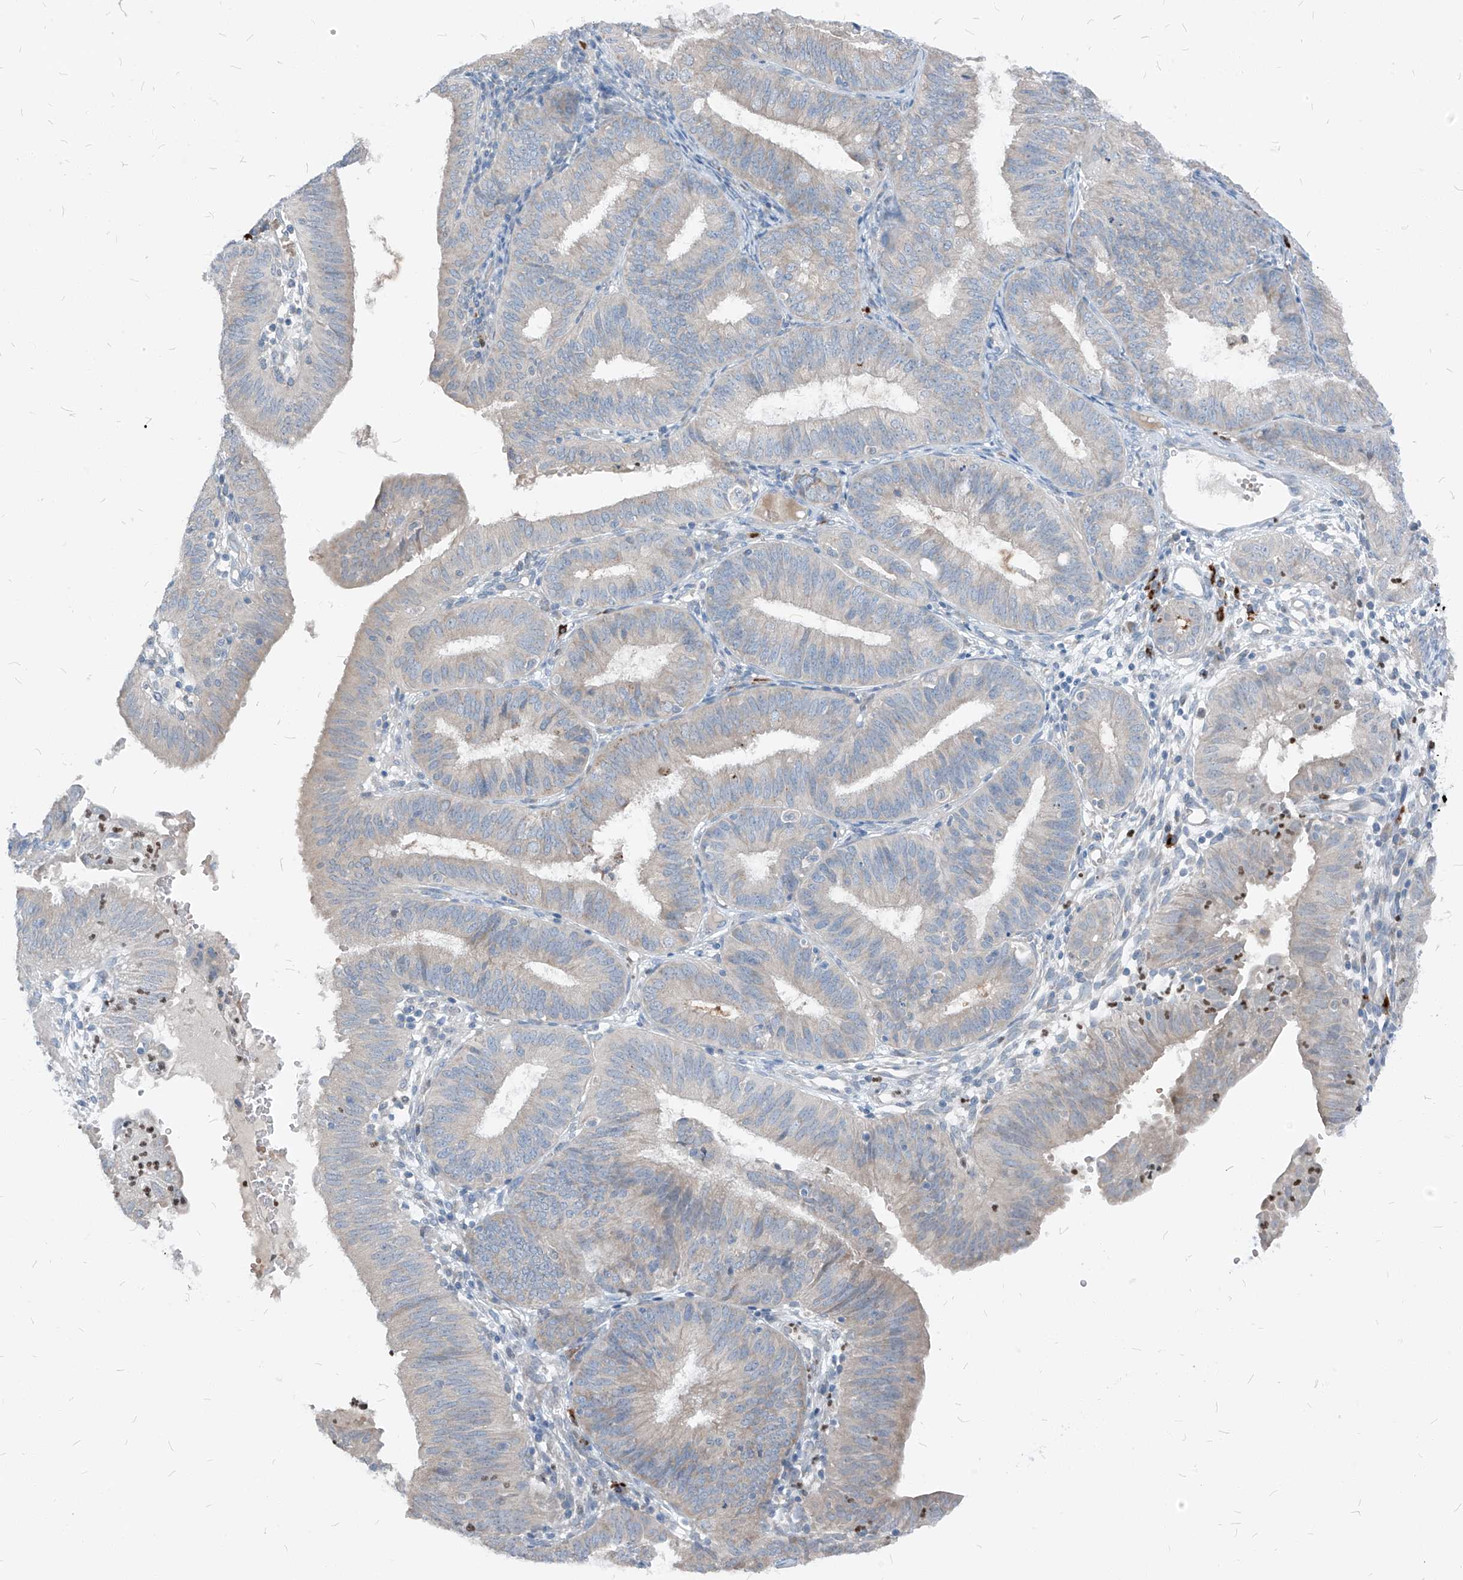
{"staining": {"intensity": "negative", "quantity": "none", "location": "none"}, "tissue": "endometrial cancer", "cell_type": "Tumor cells", "image_type": "cancer", "snomed": [{"axis": "morphology", "description": "Adenocarcinoma, NOS"}, {"axis": "topography", "description": "Endometrium"}], "caption": "Photomicrograph shows no protein staining in tumor cells of endometrial cancer (adenocarcinoma) tissue.", "gene": "CHMP2B", "patient": {"sex": "female", "age": 51}}